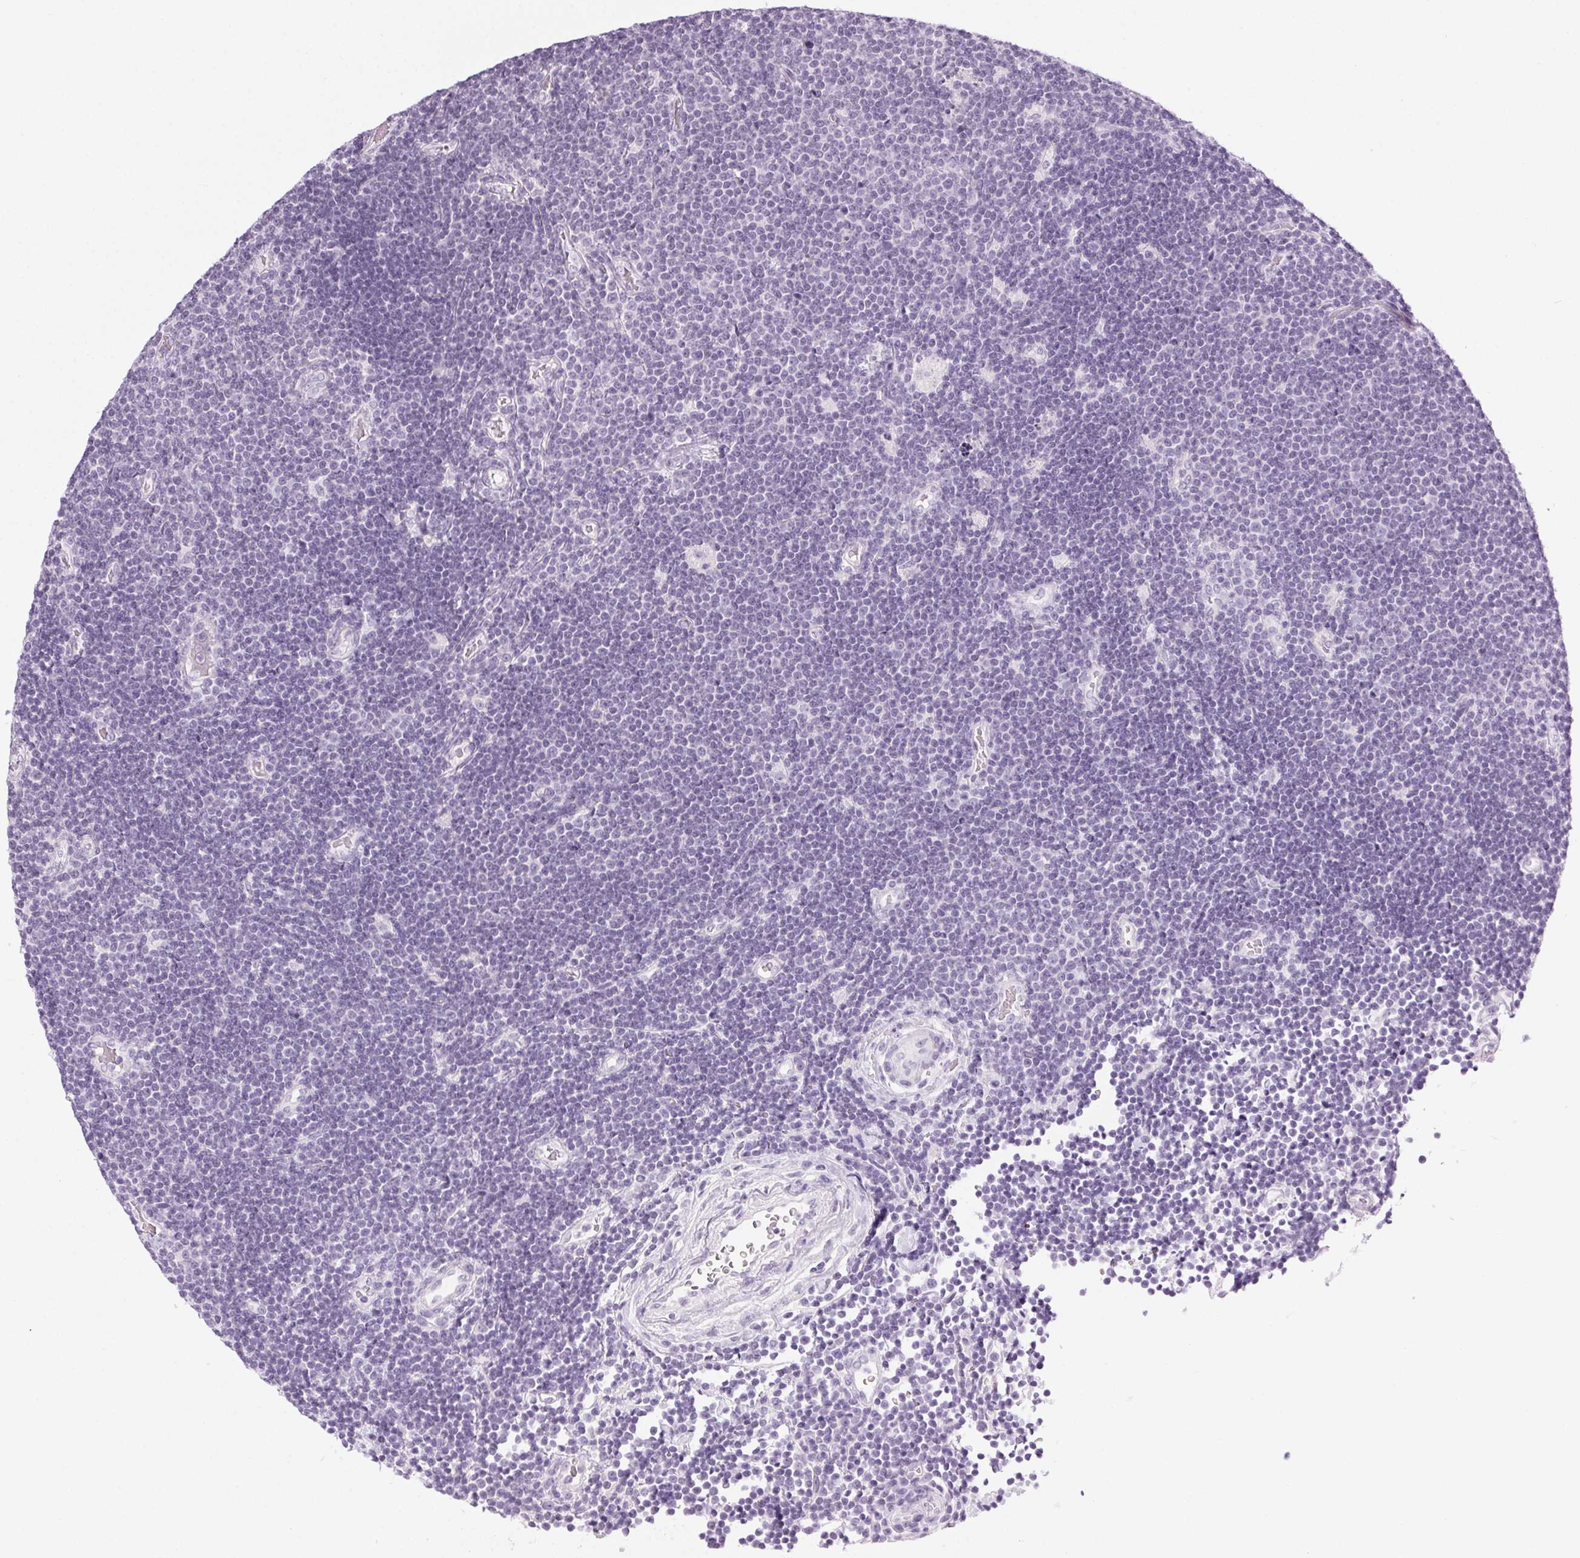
{"staining": {"intensity": "negative", "quantity": "none", "location": "none"}, "tissue": "lymphoma", "cell_type": "Tumor cells", "image_type": "cancer", "snomed": [{"axis": "morphology", "description": "Malignant lymphoma, non-Hodgkin's type, Low grade"}, {"axis": "topography", "description": "Brain"}], "caption": "Immunohistochemical staining of human lymphoma displays no significant staining in tumor cells. The staining was performed using DAB to visualize the protein expression in brown, while the nuclei were stained in blue with hematoxylin (Magnification: 20x).", "gene": "LRP2", "patient": {"sex": "female", "age": 66}}